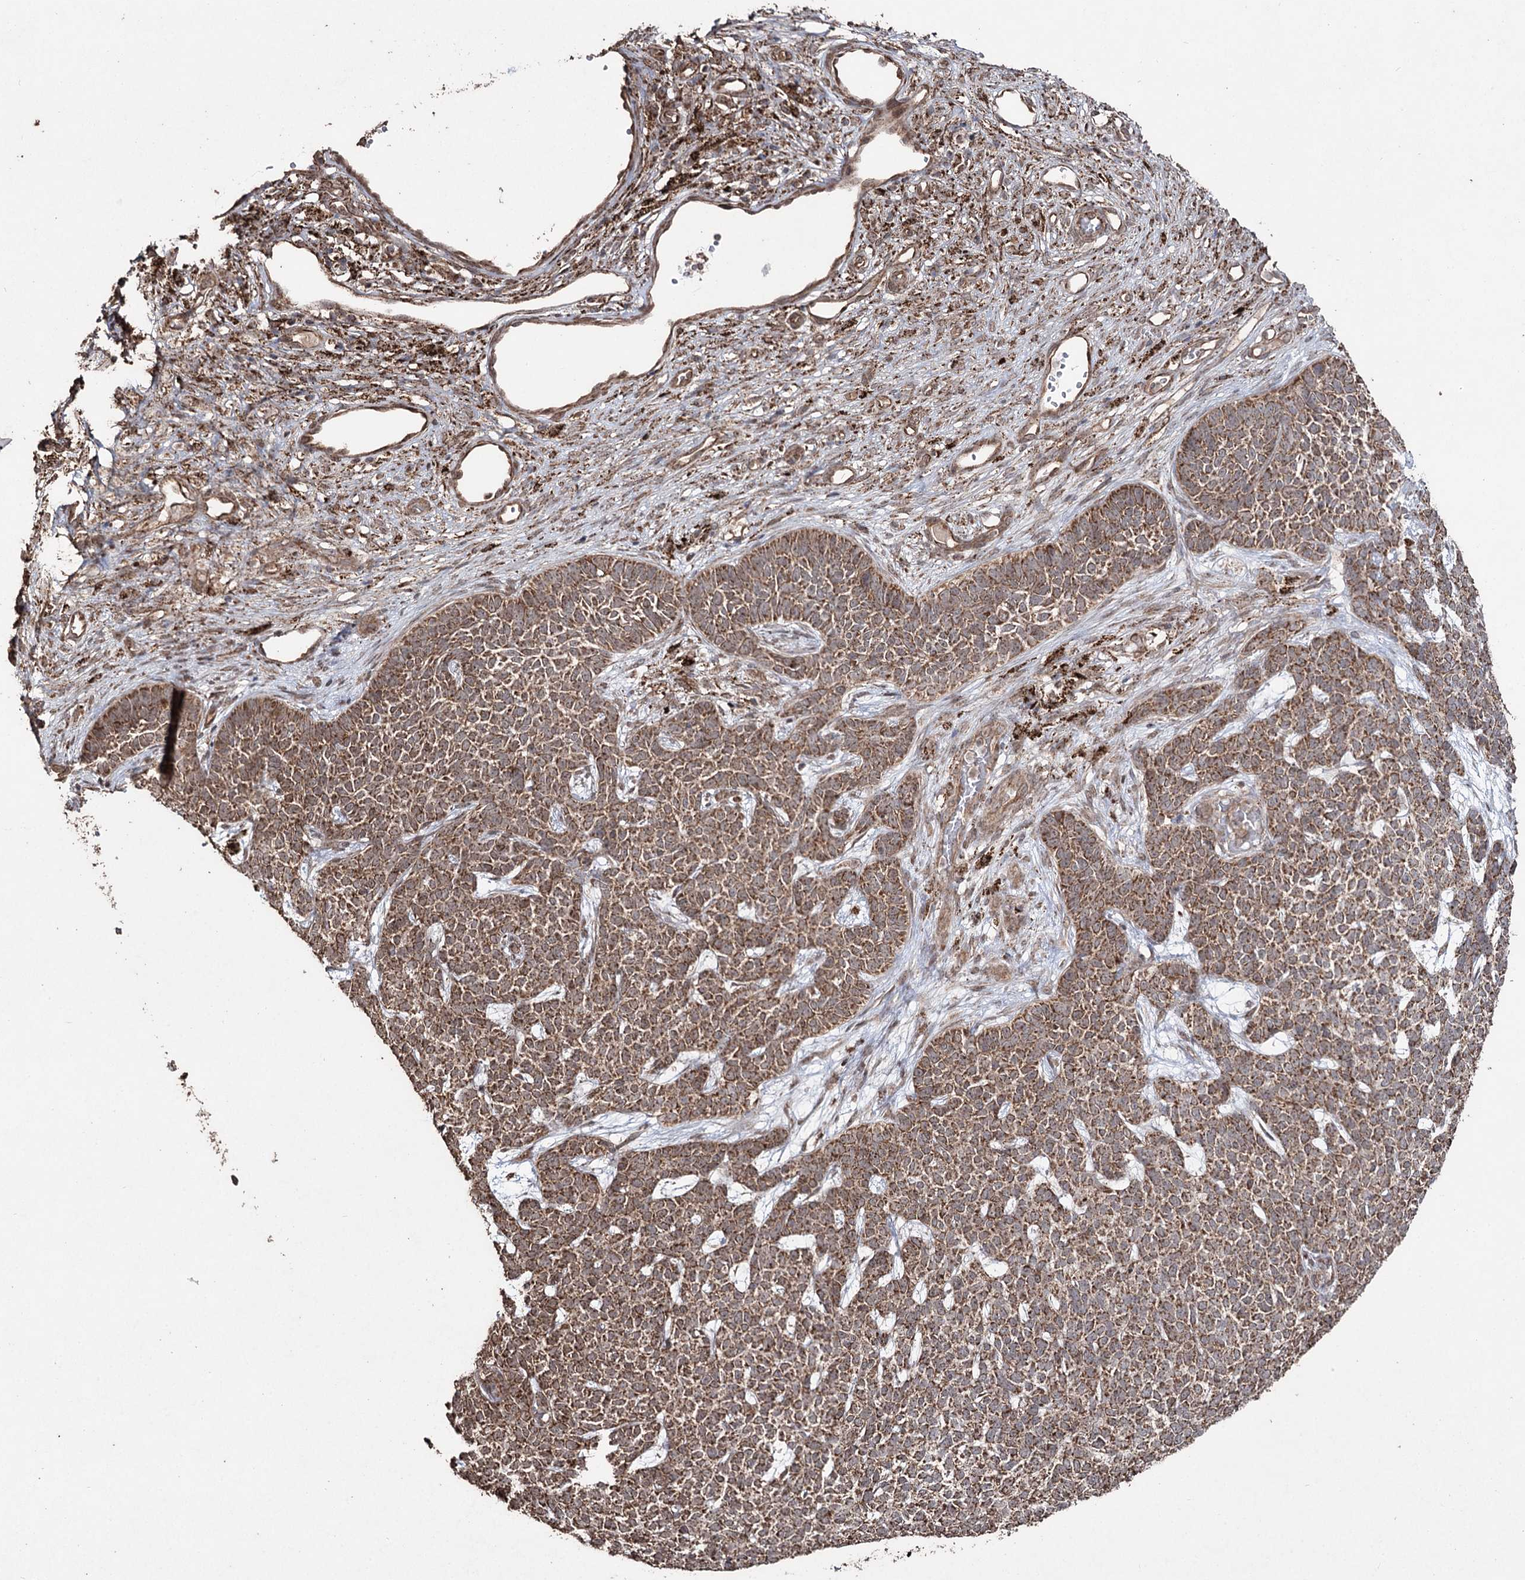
{"staining": {"intensity": "moderate", "quantity": ">75%", "location": "cytoplasmic/membranous"}, "tissue": "skin cancer", "cell_type": "Tumor cells", "image_type": "cancer", "snomed": [{"axis": "morphology", "description": "Basal cell carcinoma"}, {"axis": "topography", "description": "Skin"}], "caption": "Approximately >75% of tumor cells in human basal cell carcinoma (skin) reveal moderate cytoplasmic/membranous protein staining as visualized by brown immunohistochemical staining.", "gene": "SLF2", "patient": {"sex": "female", "age": 84}}